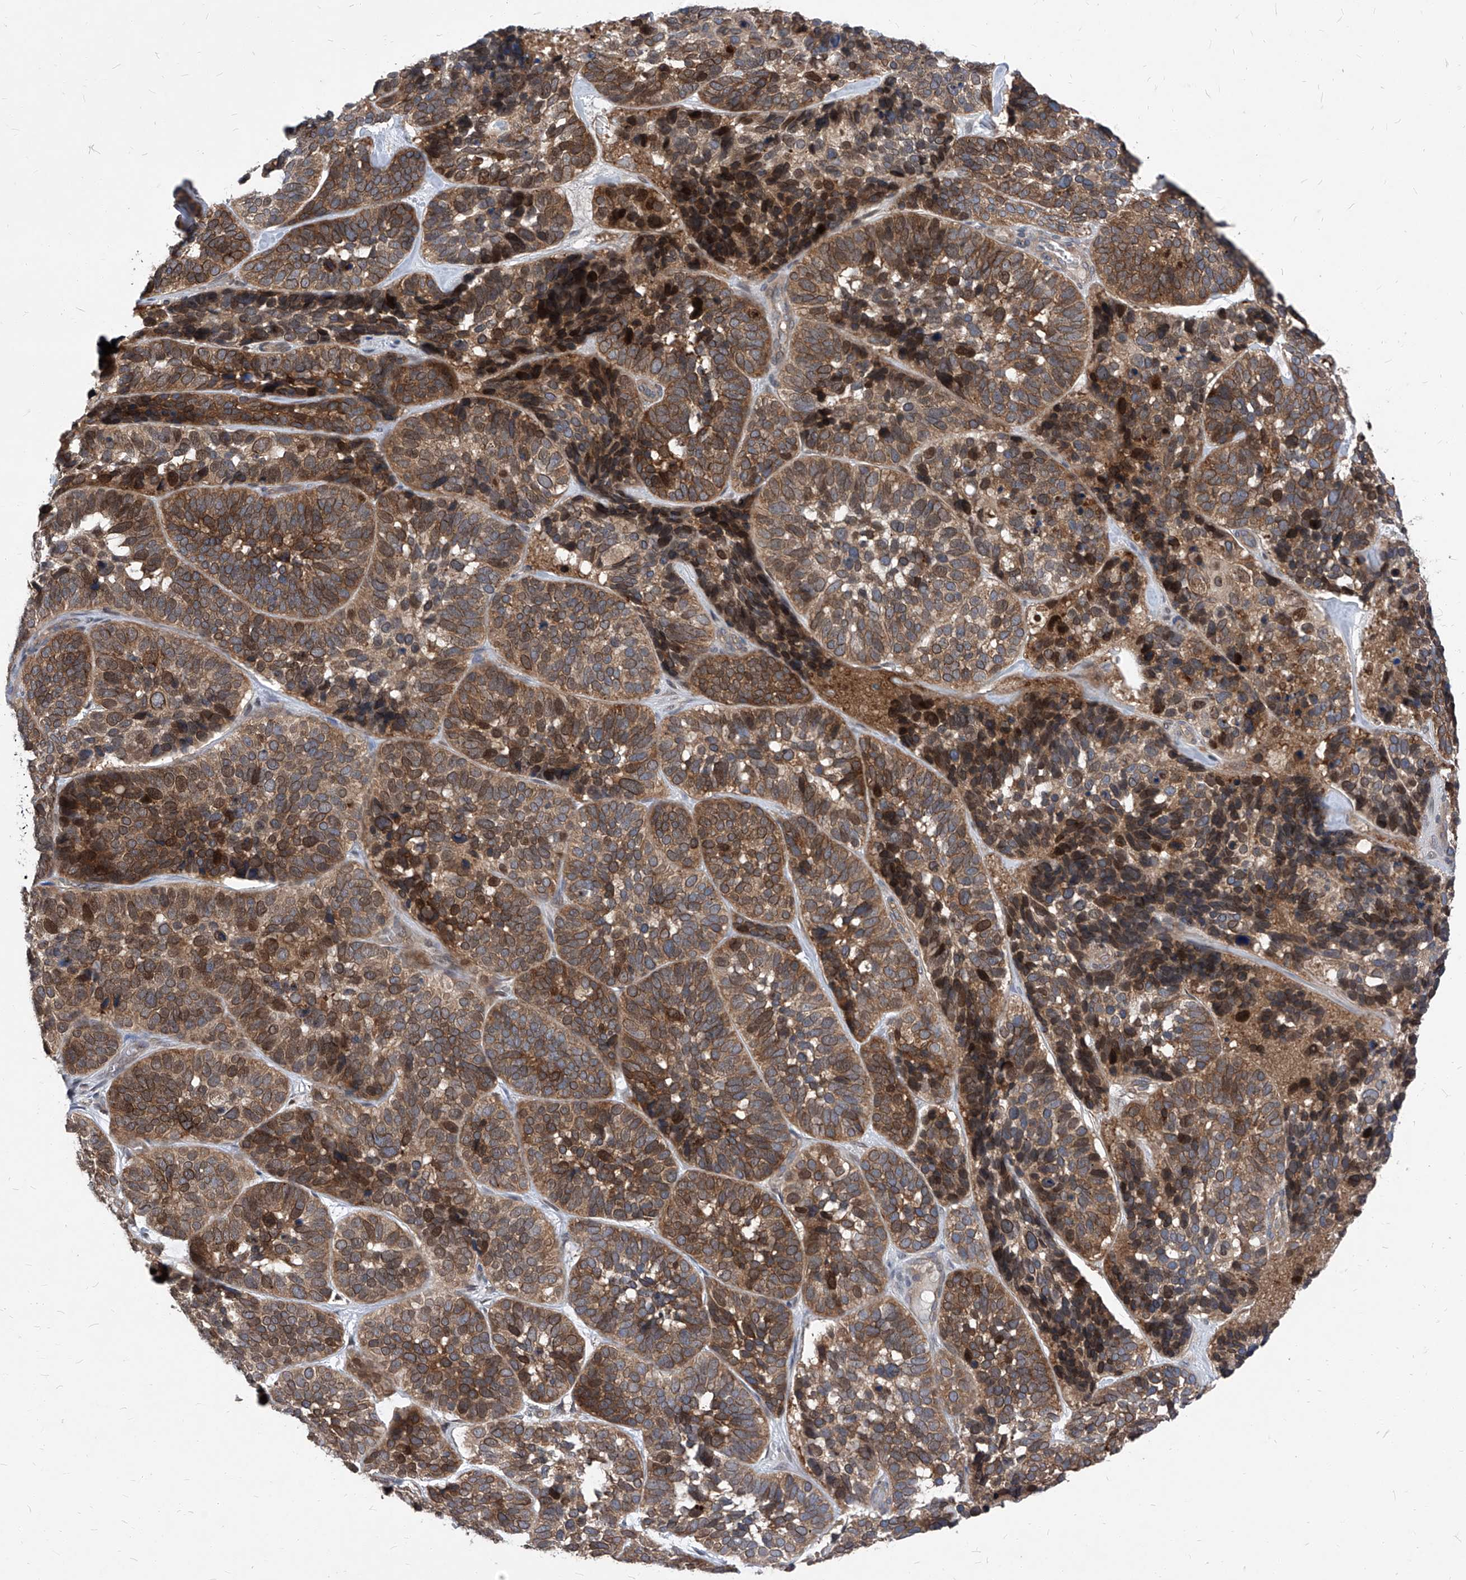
{"staining": {"intensity": "strong", "quantity": ">75%", "location": "cytoplasmic/membranous"}, "tissue": "skin cancer", "cell_type": "Tumor cells", "image_type": "cancer", "snomed": [{"axis": "morphology", "description": "Basal cell carcinoma"}, {"axis": "topography", "description": "Skin"}], "caption": "A brown stain shows strong cytoplasmic/membranous staining of a protein in human skin cancer (basal cell carcinoma) tumor cells.", "gene": "KPNB1", "patient": {"sex": "male", "age": 62}}